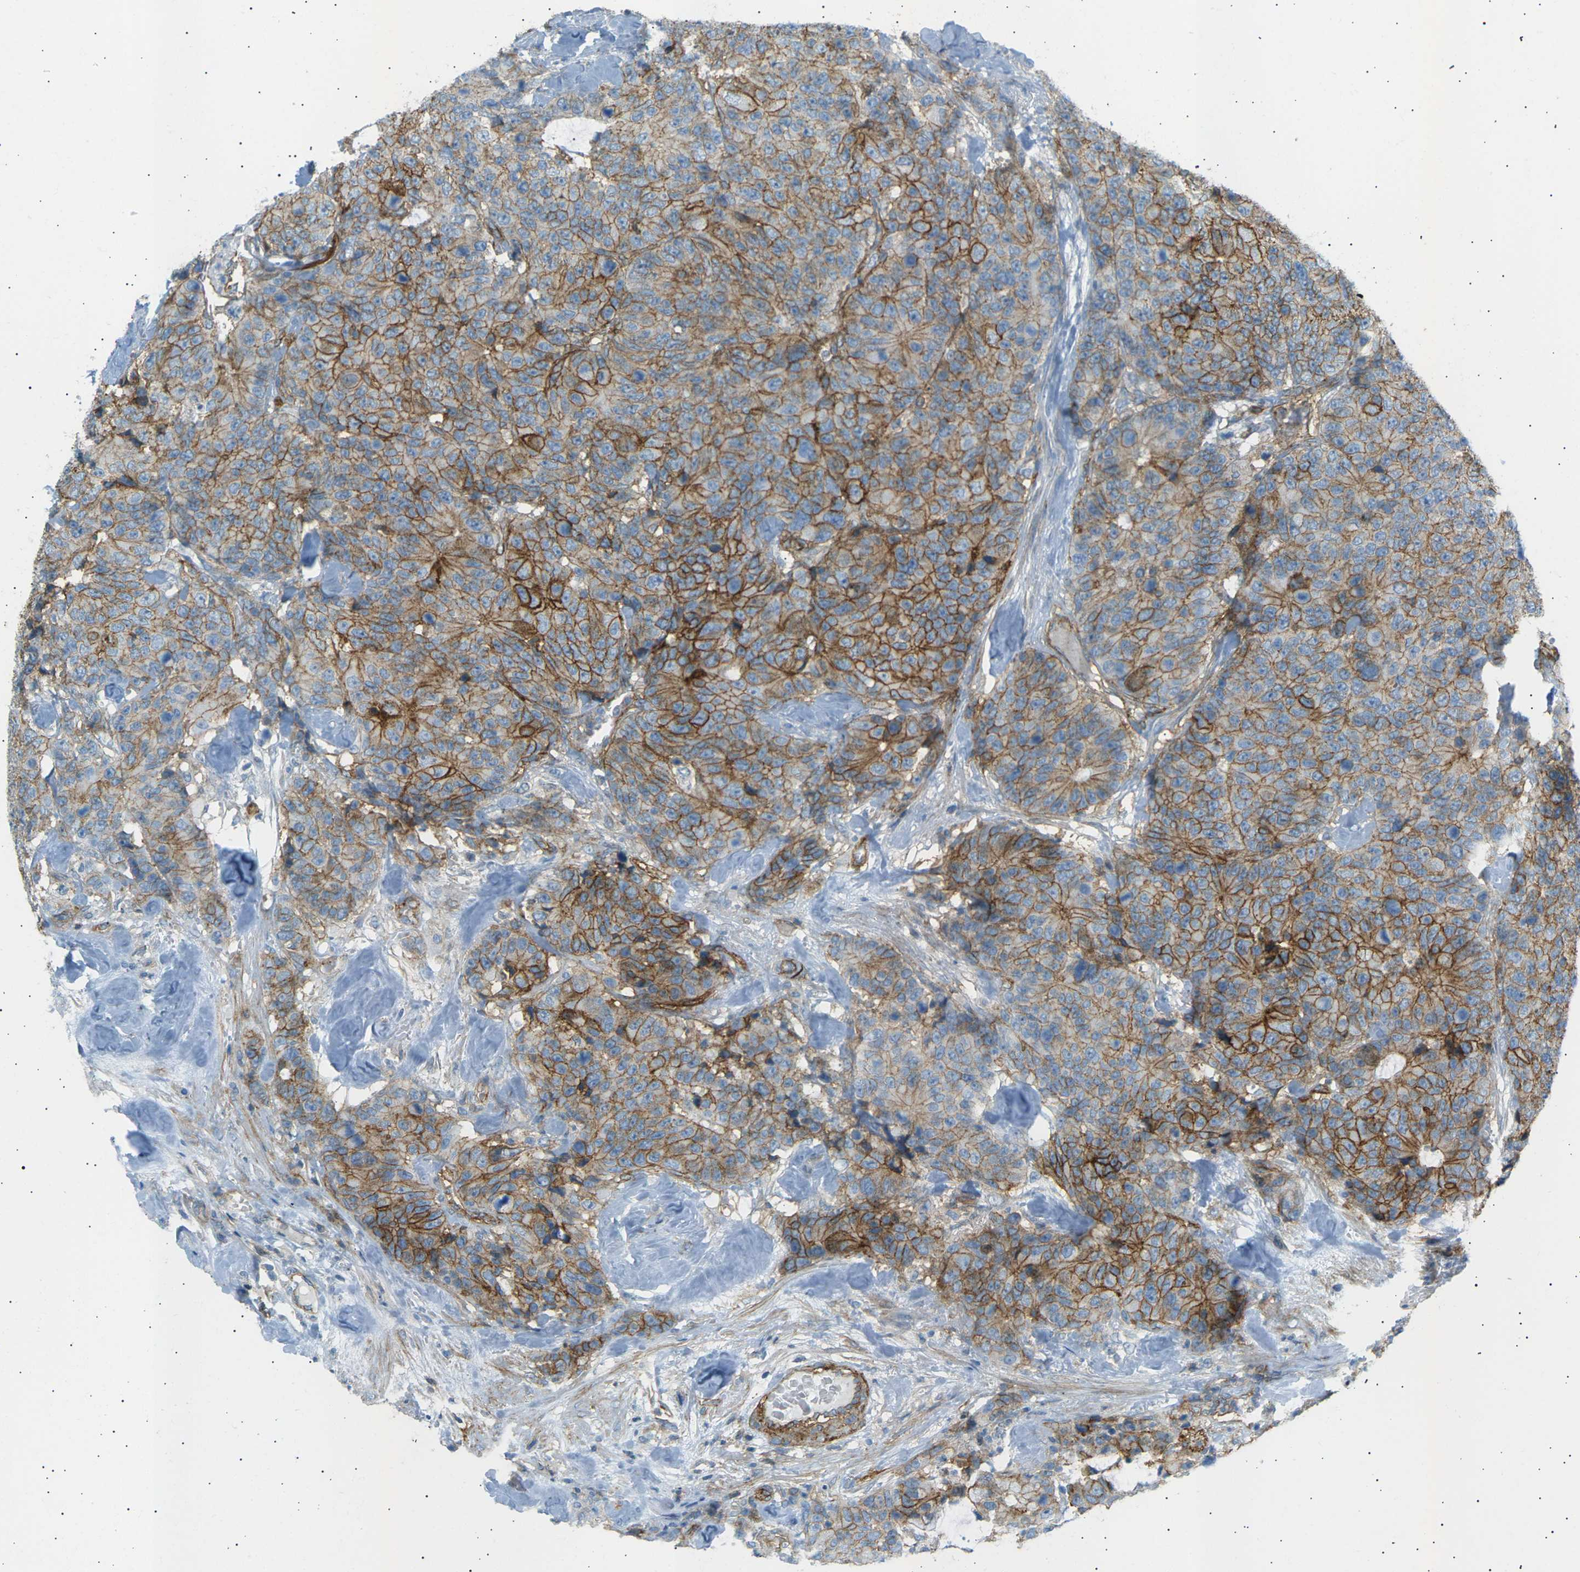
{"staining": {"intensity": "moderate", "quantity": ">75%", "location": "cytoplasmic/membranous"}, "tissue": "colorectal cancer", "cell_type": "Tumor cells", "image_type": "cancer", "snomed": [{"axis": "morphology", "description": "Adenocarcinoma, NOS"}, {"axis": "topography", "description": "Colon"}], "caption": "IHC (DAB (3,3'-diaminobenzidine)) staining of human adenocarcinoma (colorectal) reveals moderate cytoplasmic/membranous protein positivity in approximately >75% of tumor cells.", "gene": "ATP2B4", "patient": {"sex": "female", "age": 86}}